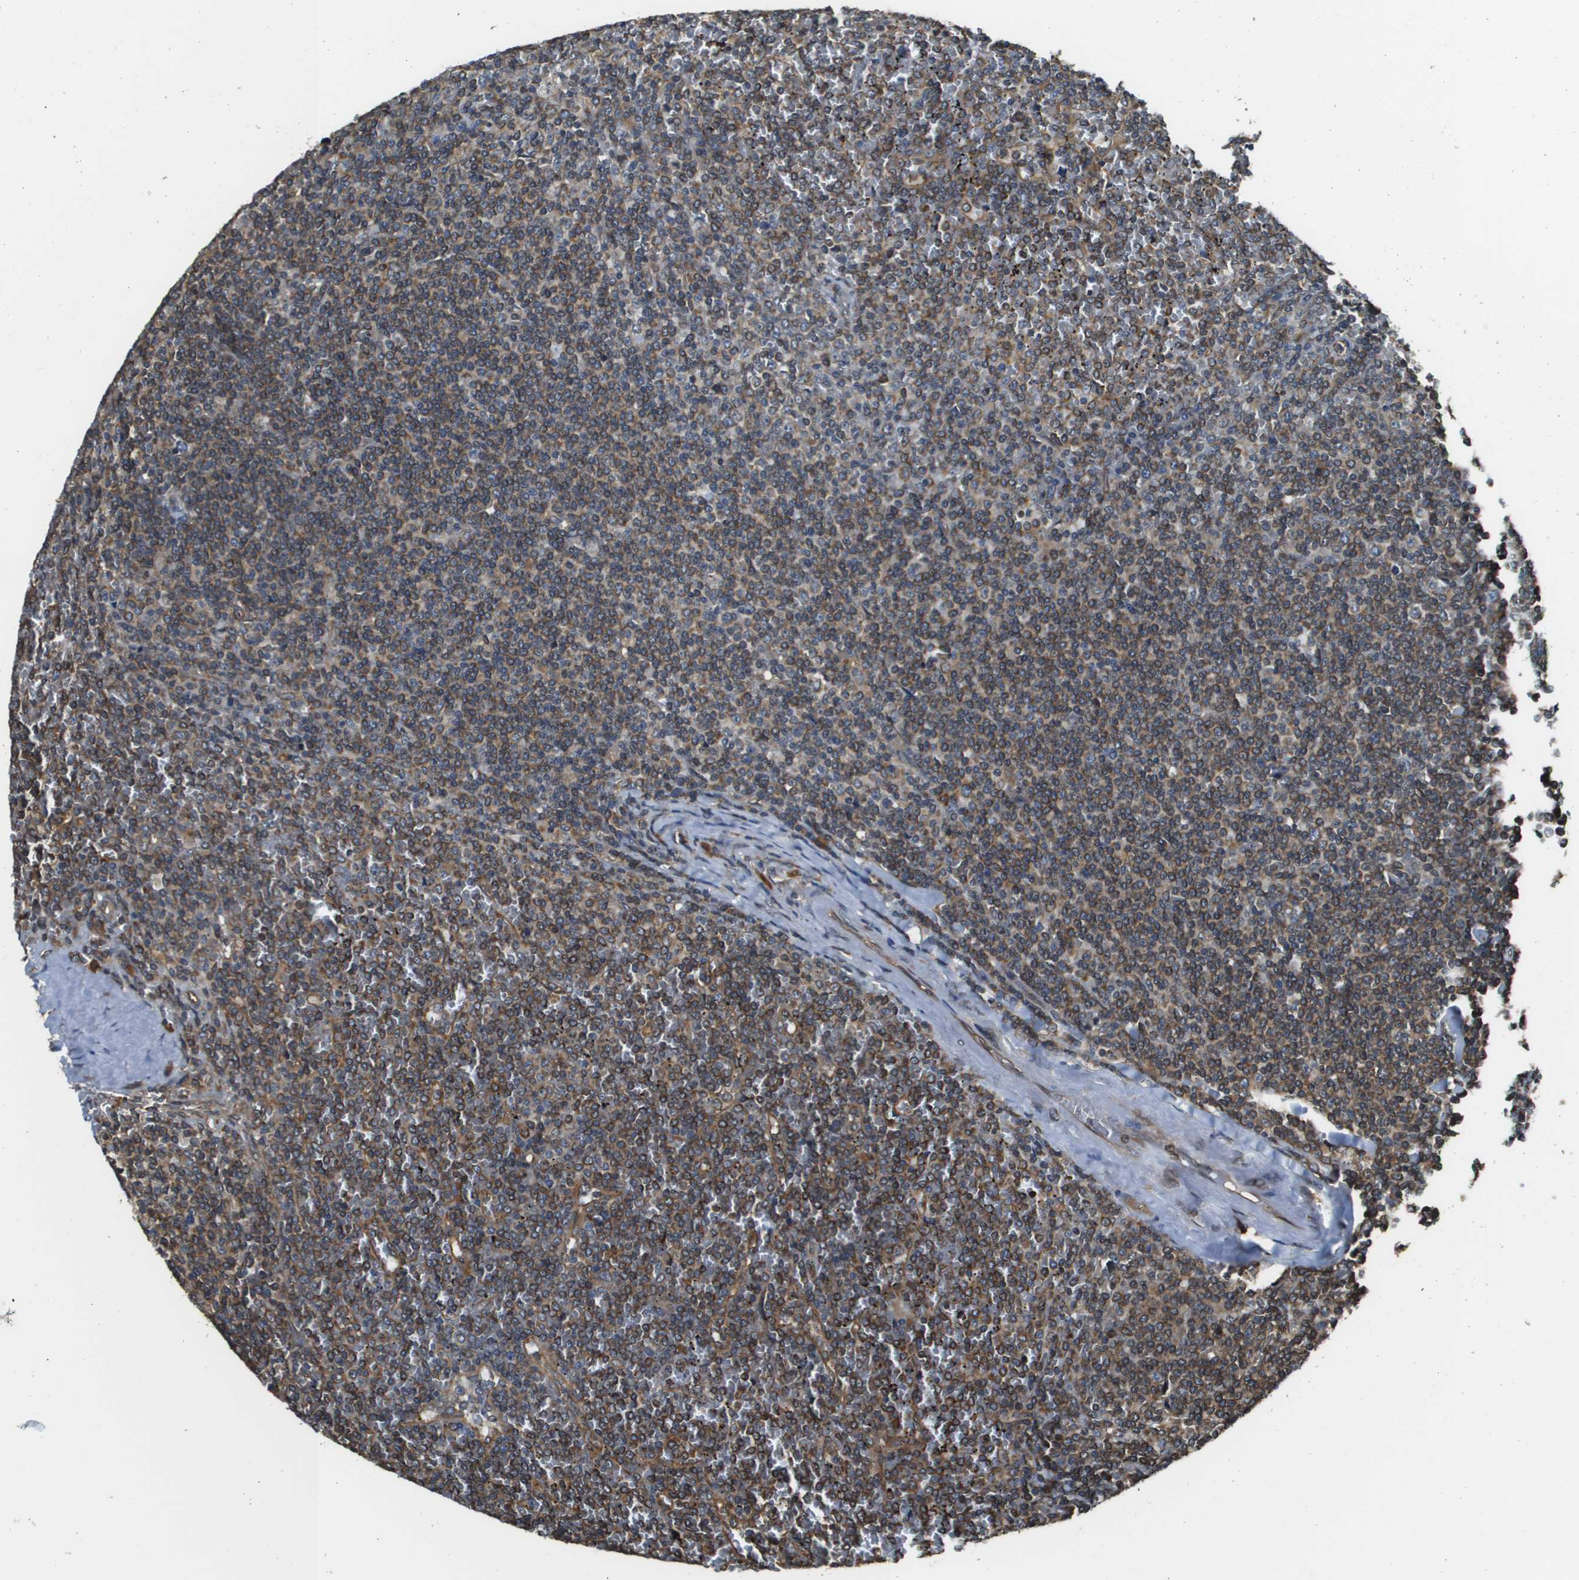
{"staining": {"intensity": "moderate", "quantity": ">75%", "location": "cytoplasmic/membranous"}, "tissue": "lymphoma", "cell_type": "Tumor cells", "image_type": "cancer", "snomed": [{"axis": "morphology", "description": "Malignant lymphoma, non-Hodgkin's type, Low grade"}, {"axis": "topography", "description": "Spleen"}], "caption": "Tumor cells demonstrate medium levels of moderate cytoplasmic/membranous expression in approximately >75% of cells in low-grade malignant lymphoma, non-Hodgkin's type.", "gene": "SEC62", "patient": {"sex": "female", "age": 19}}